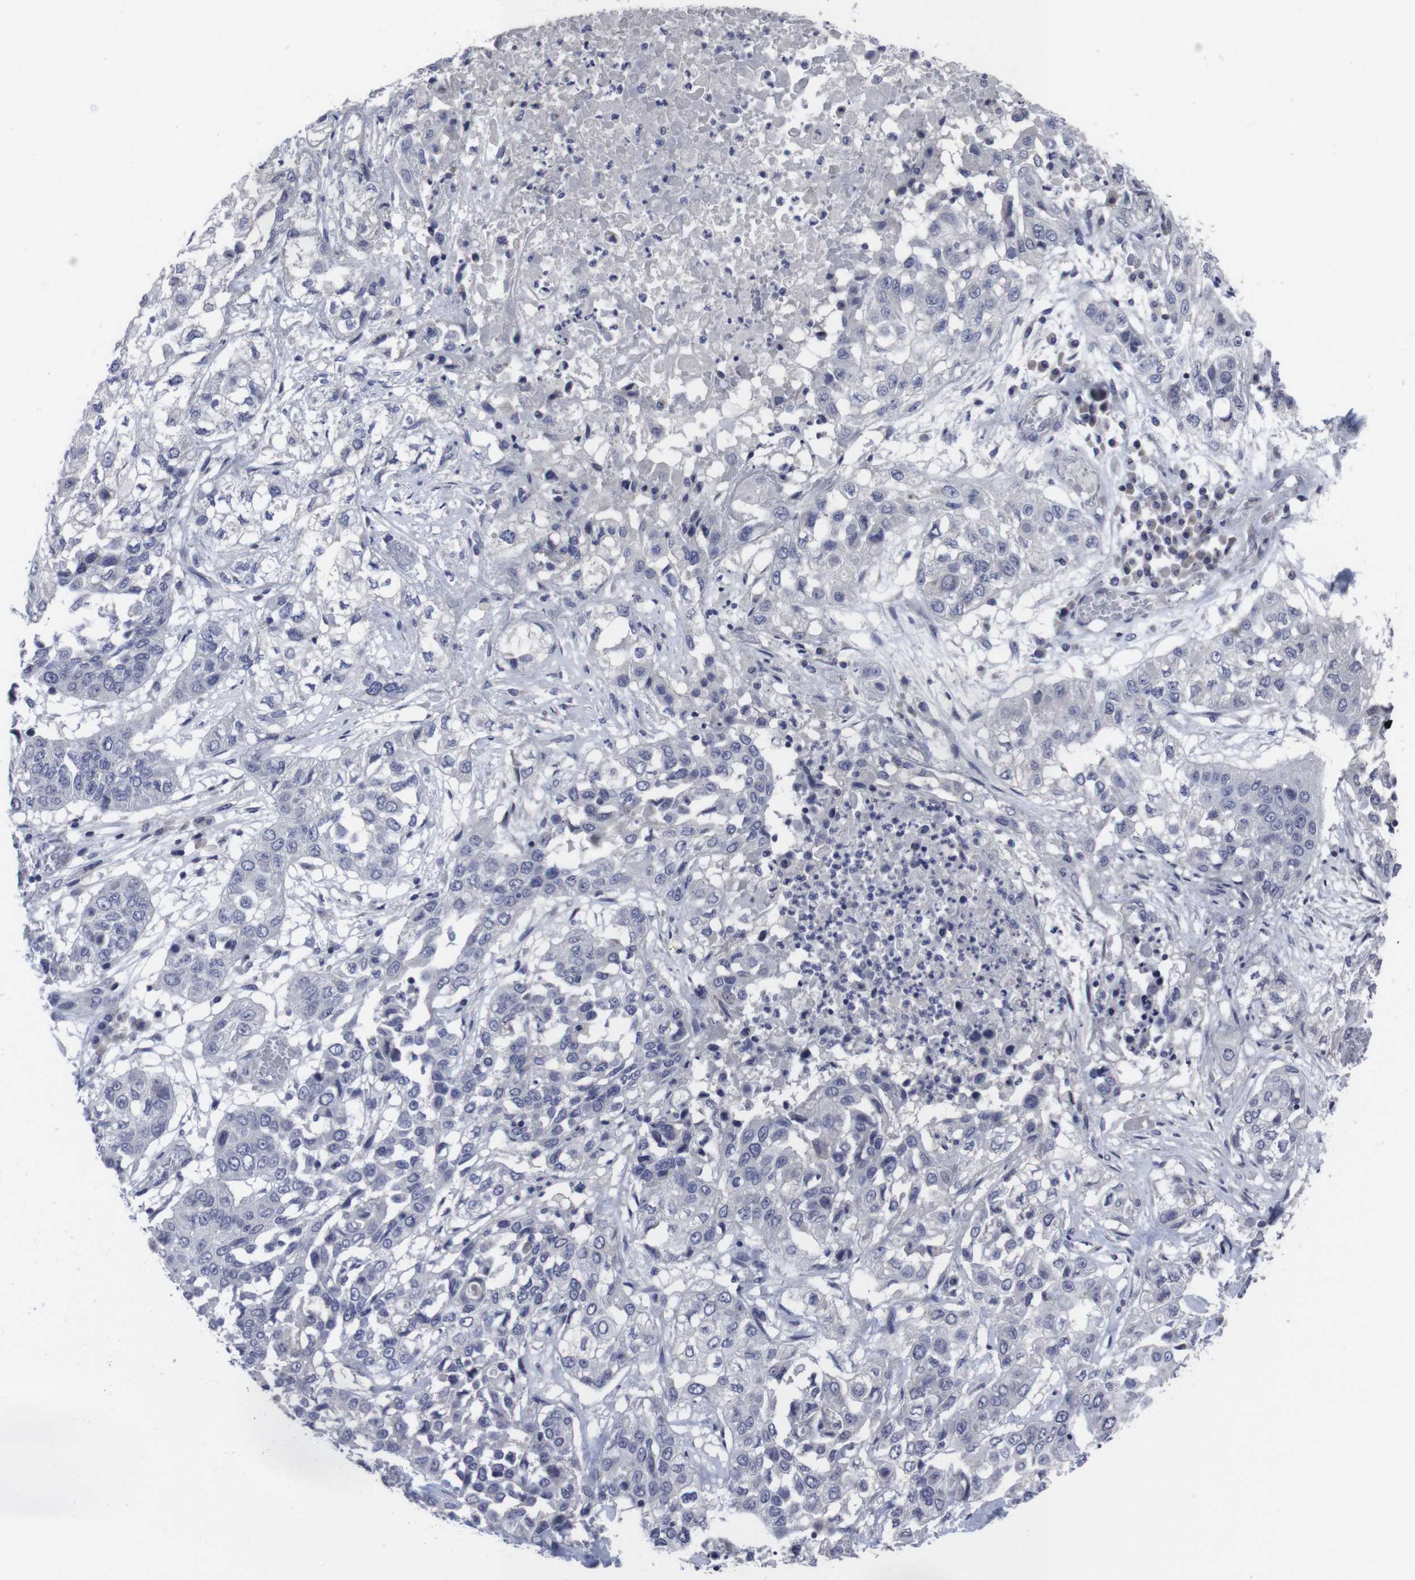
{"staining": {"intensity": "negative", "quantity": "none", "location": "none"}, "tissue": "lung cancer", "cell_type": "Tumor cells", "image_type": "cancer", "snomed": [{"axis": "morphology", "description": "Squamous cell carcinoma, NOS"}, {"axis": "topography", "description": "Lung"}], "caption": "Immunohistochemical staining of human lung squamous cell carcinoma demonstrates no significant expression in tumor cells.", "gene": "SNCG", "patient": {"sex": "male", "age": 71}}